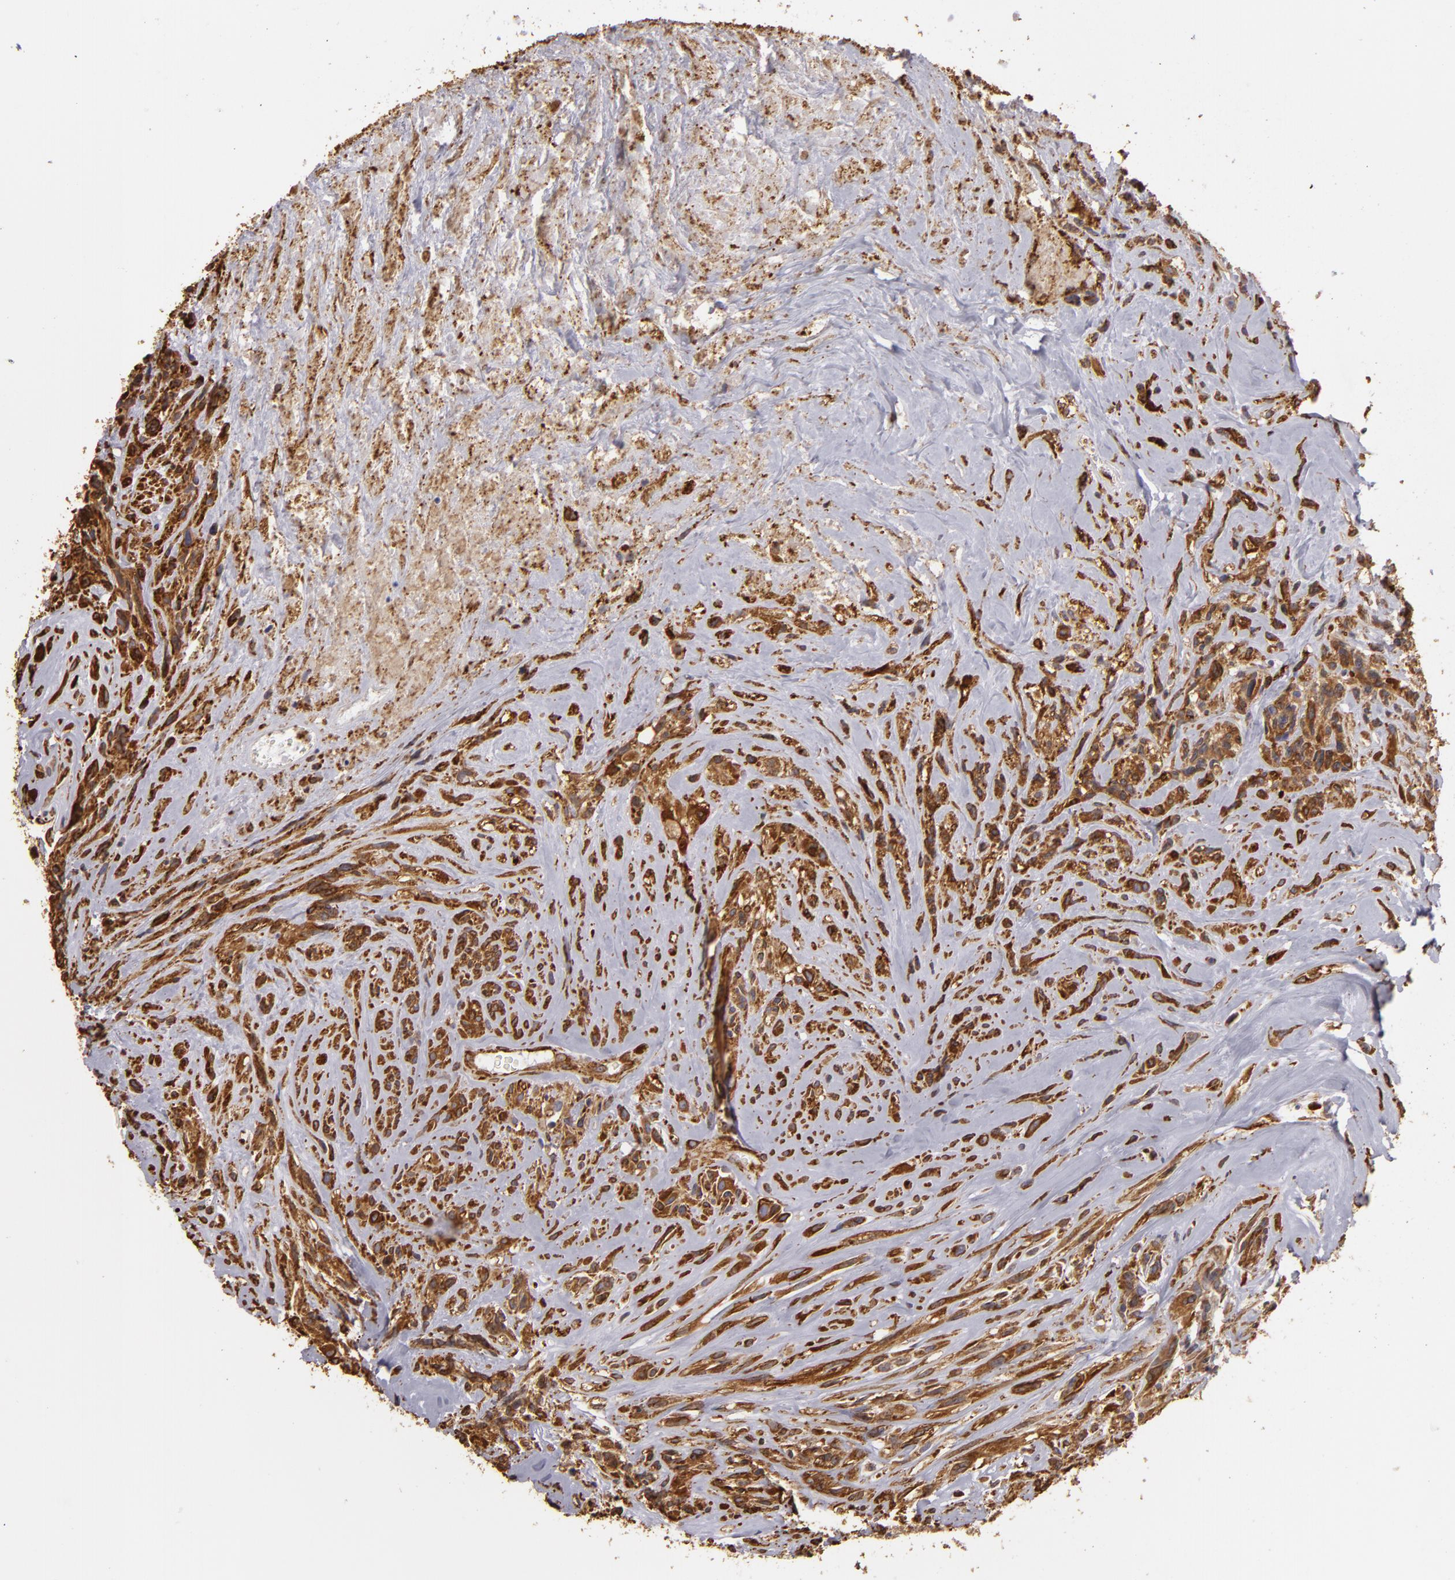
{"staining": {"intensity": "strong", "quantity": "25%-75%", "location": "cytoplasmic/membranous"}, "tissue": "glioma", "cell_type": "Tumor cells", "image_type": "cancer", "snomed": [{"axis": "morphology", "description": "Glioma, malignant, High grade"}, {"axis": "topography", "description": "Brain"}], "caption": "This is an image of immunohistochemistry (IHC) staining of malignant glioma (high-grade), which shows strong positivity in the cytoplasmic/membranous of tumor cells.", "gene": "CYB5R3", "patient": {"sex": "male", "age": 48}}